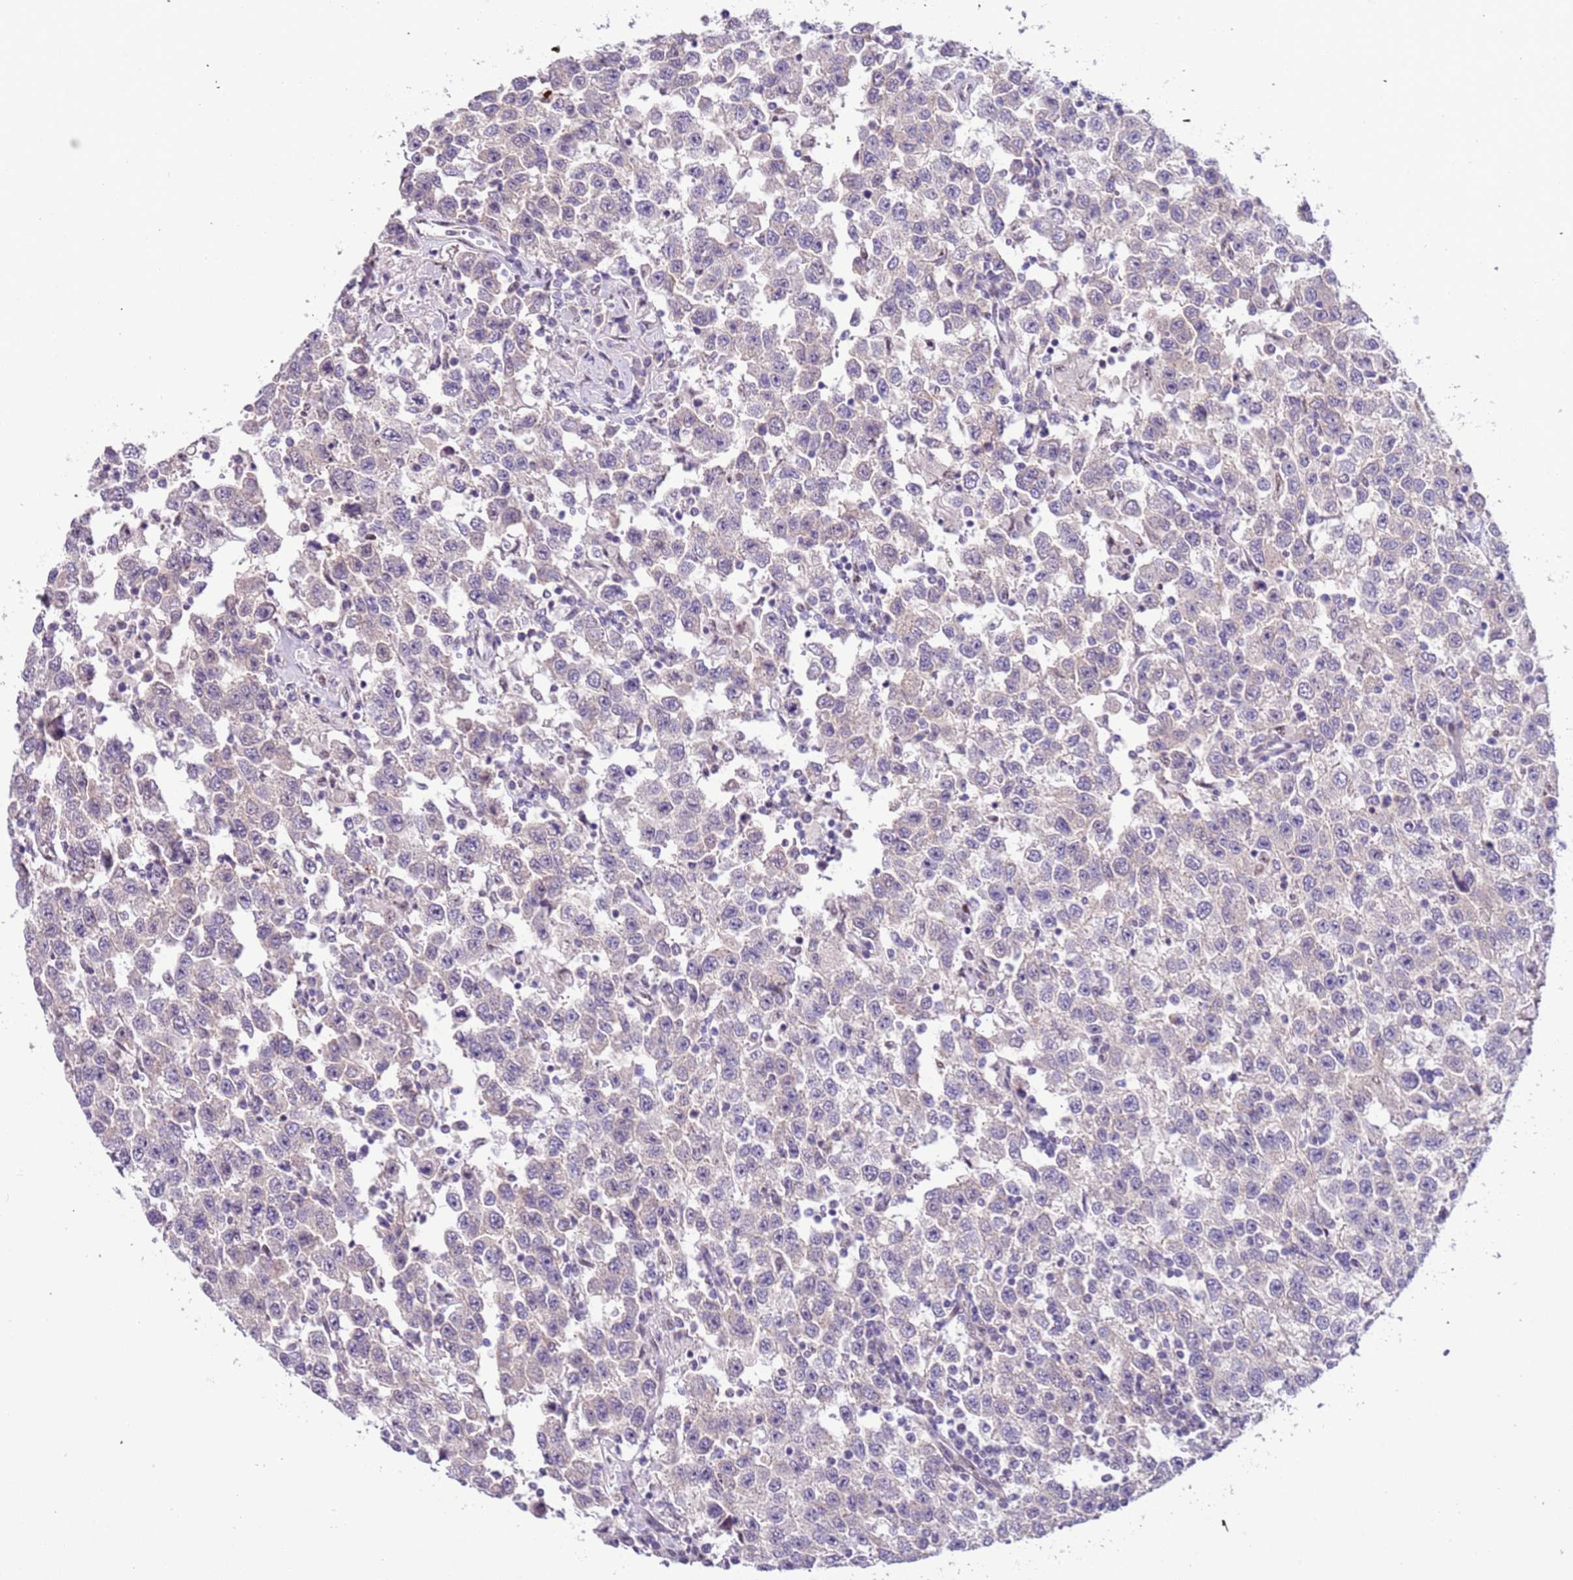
{"staining": {"intensity": "negative", "quantity": "none", "location": "none"}, "tissue": "testis cancer", "cell_type": "Tumor cells", "image_type": "cancer", "snomed": [{"axis": "morphology", "description": "Seminoma, NOS"}, {"axis": "topography", "description": "Testis"}], "caption": "This is a photomicrograph of immunohistochemistry staining of seminoma (testis), which shows no staining in tumor cells.", "gene": "PLEKHH1", "patient": {"sex": "male", "age": 41}}